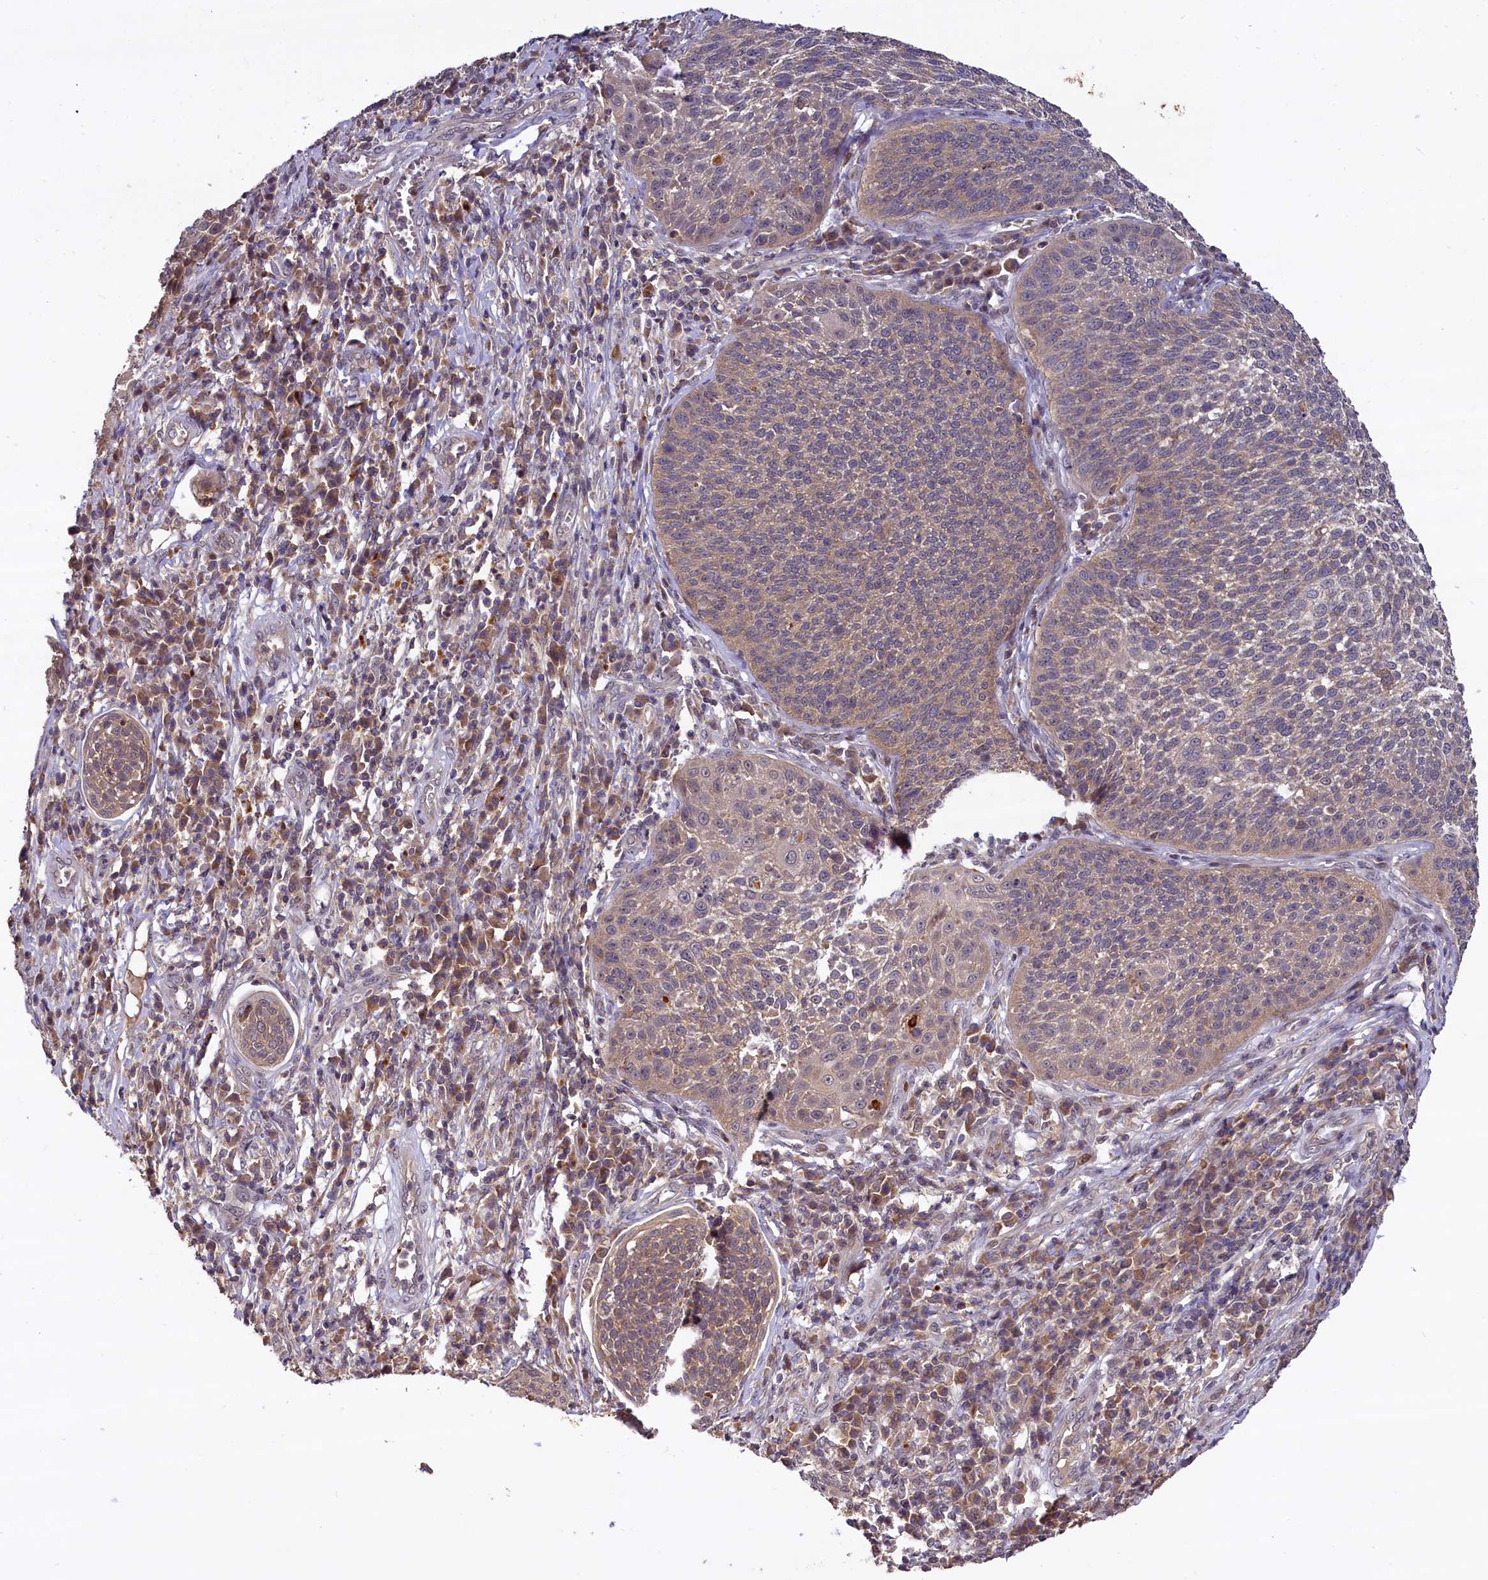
{"staining": {"intensity": "weak", "quantity": ">75%", "location": "cytoplasmic/membranous"}, "tissue": "cervical cancer", "cell_type": "Tumor cells", "image_type": "cancer", "snomed": [{"axis": "morphology", "description": "Squamous cell carcinoma, NOS"}, {"axis": "topography", "description": "Cervix"}], "caption": "Human cervical cancer stained with a brown dye exhibits weak cytoplasmic/membranous positive expression in approximately >75% of tumor cells.", "gene": "TMEM39A", "patient": {"sex": "female", "age": 34}}